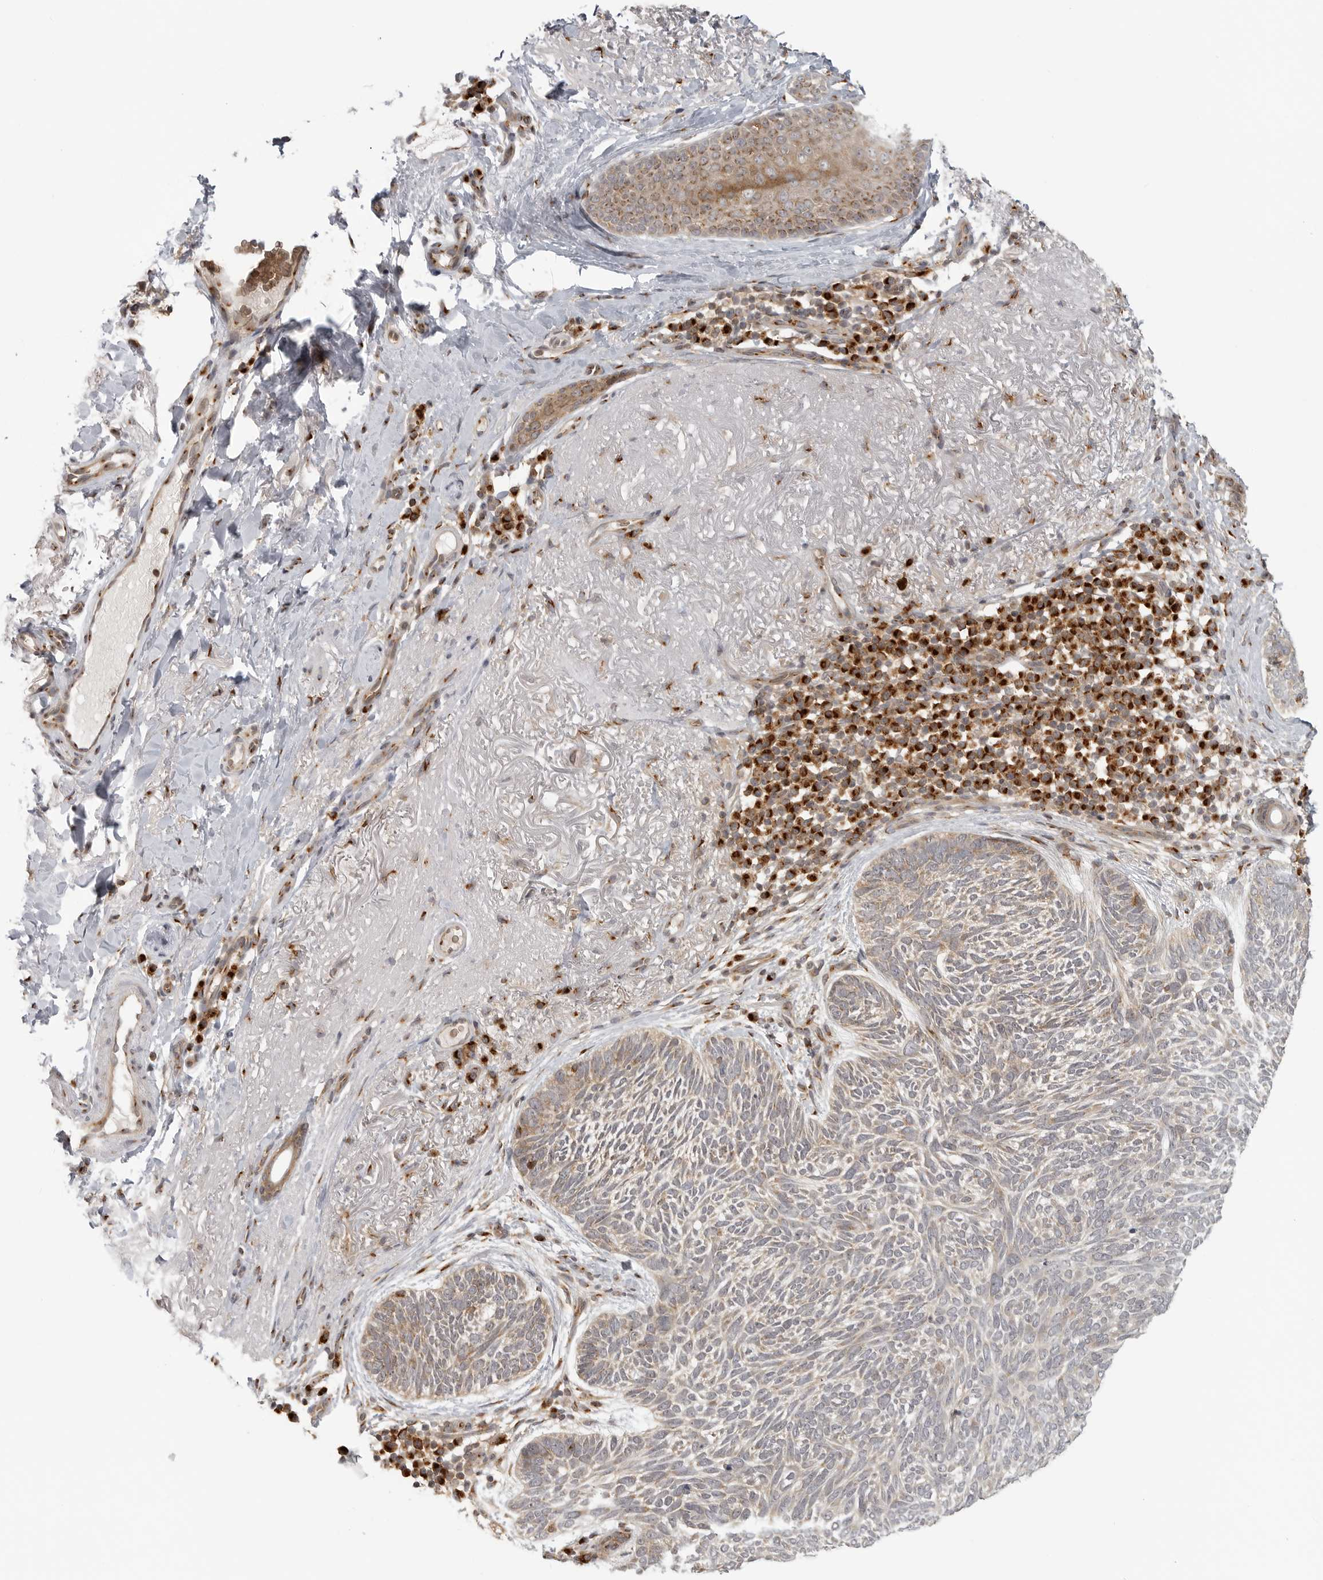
{"staining": {"intensity": "weak", "quantity": ">75%", "location": "cytoplasmic/membranous"}, "tissue": "skin cancer", "cell_type": "Tumor cells", "image_type": "cancer", "snomed": [{"axis": "morphology", "description": "Basal cell carcinoma"}, {"axis": "topography", "description": "Skin"}], "caption": "Brown immunohistochemical staining in skin cancer (basal cell carcinoma) exhibits weak cytoplasmic/membranous positivity in about >75% of tumor cells.", "gene": "COPA", "patient": {"sex": "female", "age": 85}}